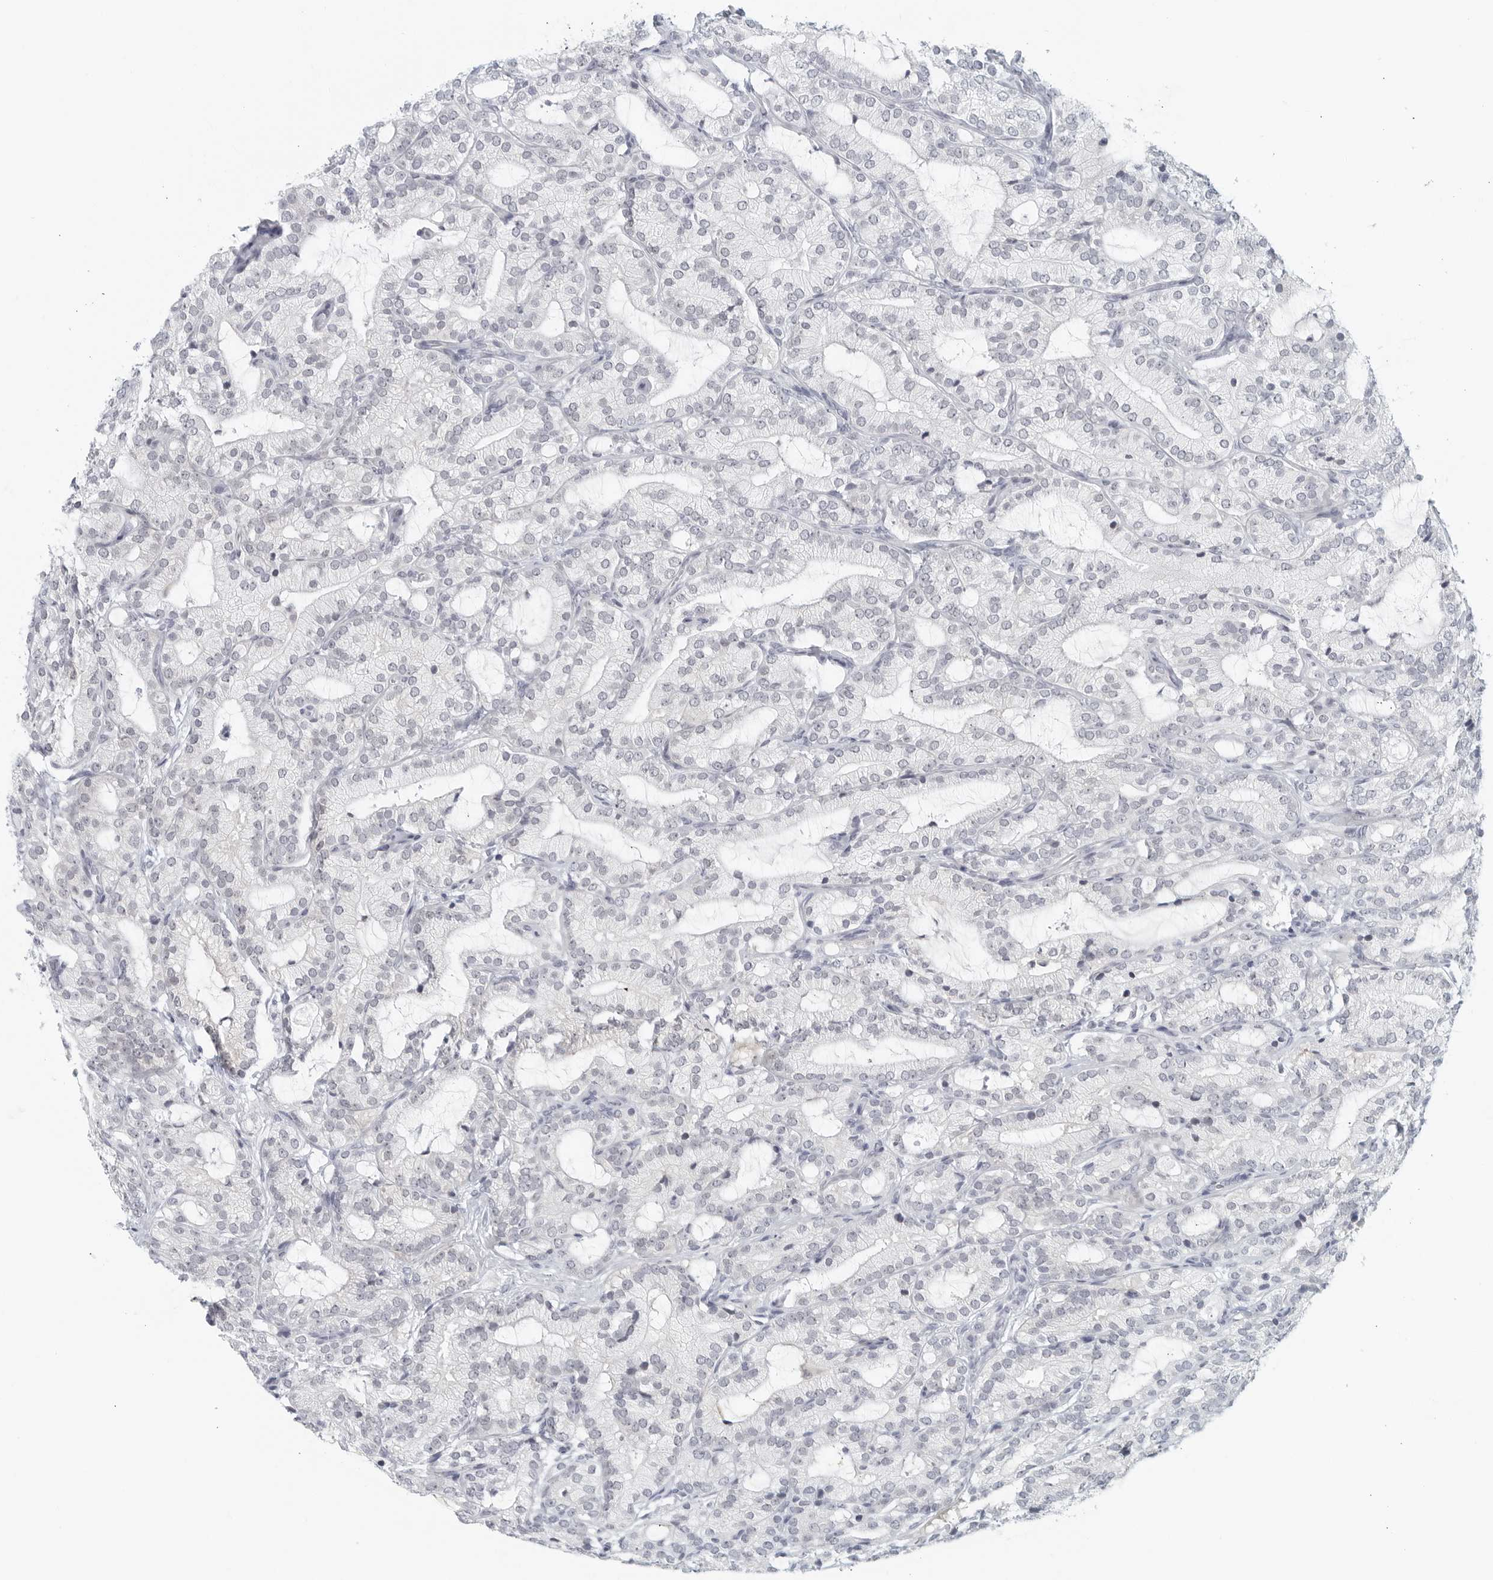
{"staining": {"intensity": "negative", "quantity": "none", "location": "none"}, "tissue": "prostate cancer", "cell_type": "Tumor cells", "image_type": "cancer", "snomed": [{"axis": "morphology", "description": "Adenocarcinoma, High grade"}, {"axis": "topography", "description": "Prostate"}], "caption": "High power microscopy histopathology image of an IHC histopathology image of prostate cancer, revealing no significant staining in tumor cells. (IHC, brightfield microscopy, high magnification).", "gene": "MATN1", "patient": {"sex": "male", "age": 57}}